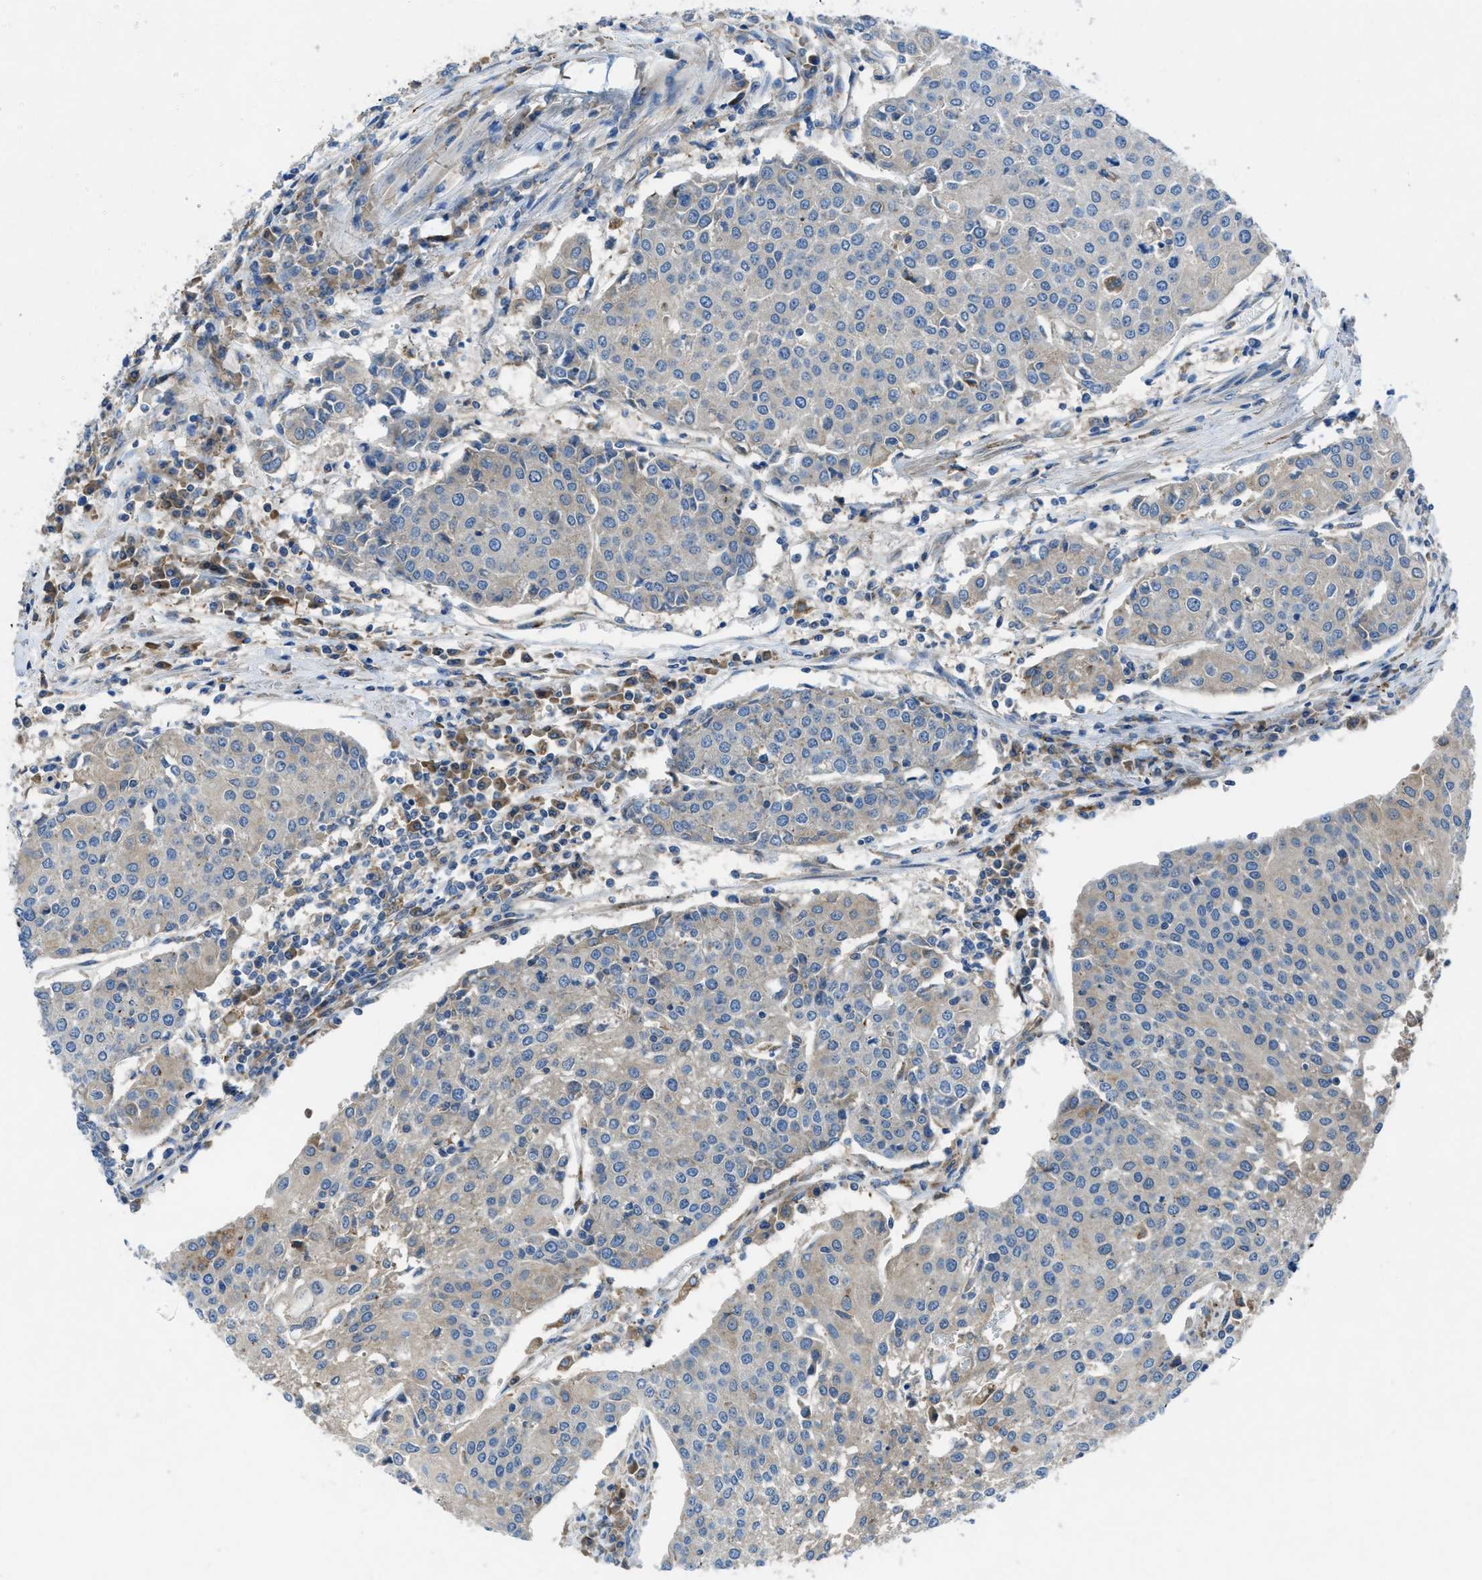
{"staining": {"intensity": "weak", "quantity": "<25%", "location": "cytoplasmic/membranous"}, "tissue": "urothelial cancer", "cell_type": "Tumor cells", "image_type": "cancer", "snomed": [{"axis": "morphology", "description": "Urothelial carcinoma, High grade"}, {"axis": "topography", "description": "Urinary bladder"}], "caption": "The image displays no staining of tumor cells in urothelial cancer.", "gene": "MAP3K20", "patient": {"sex": "female", "age": 85}}